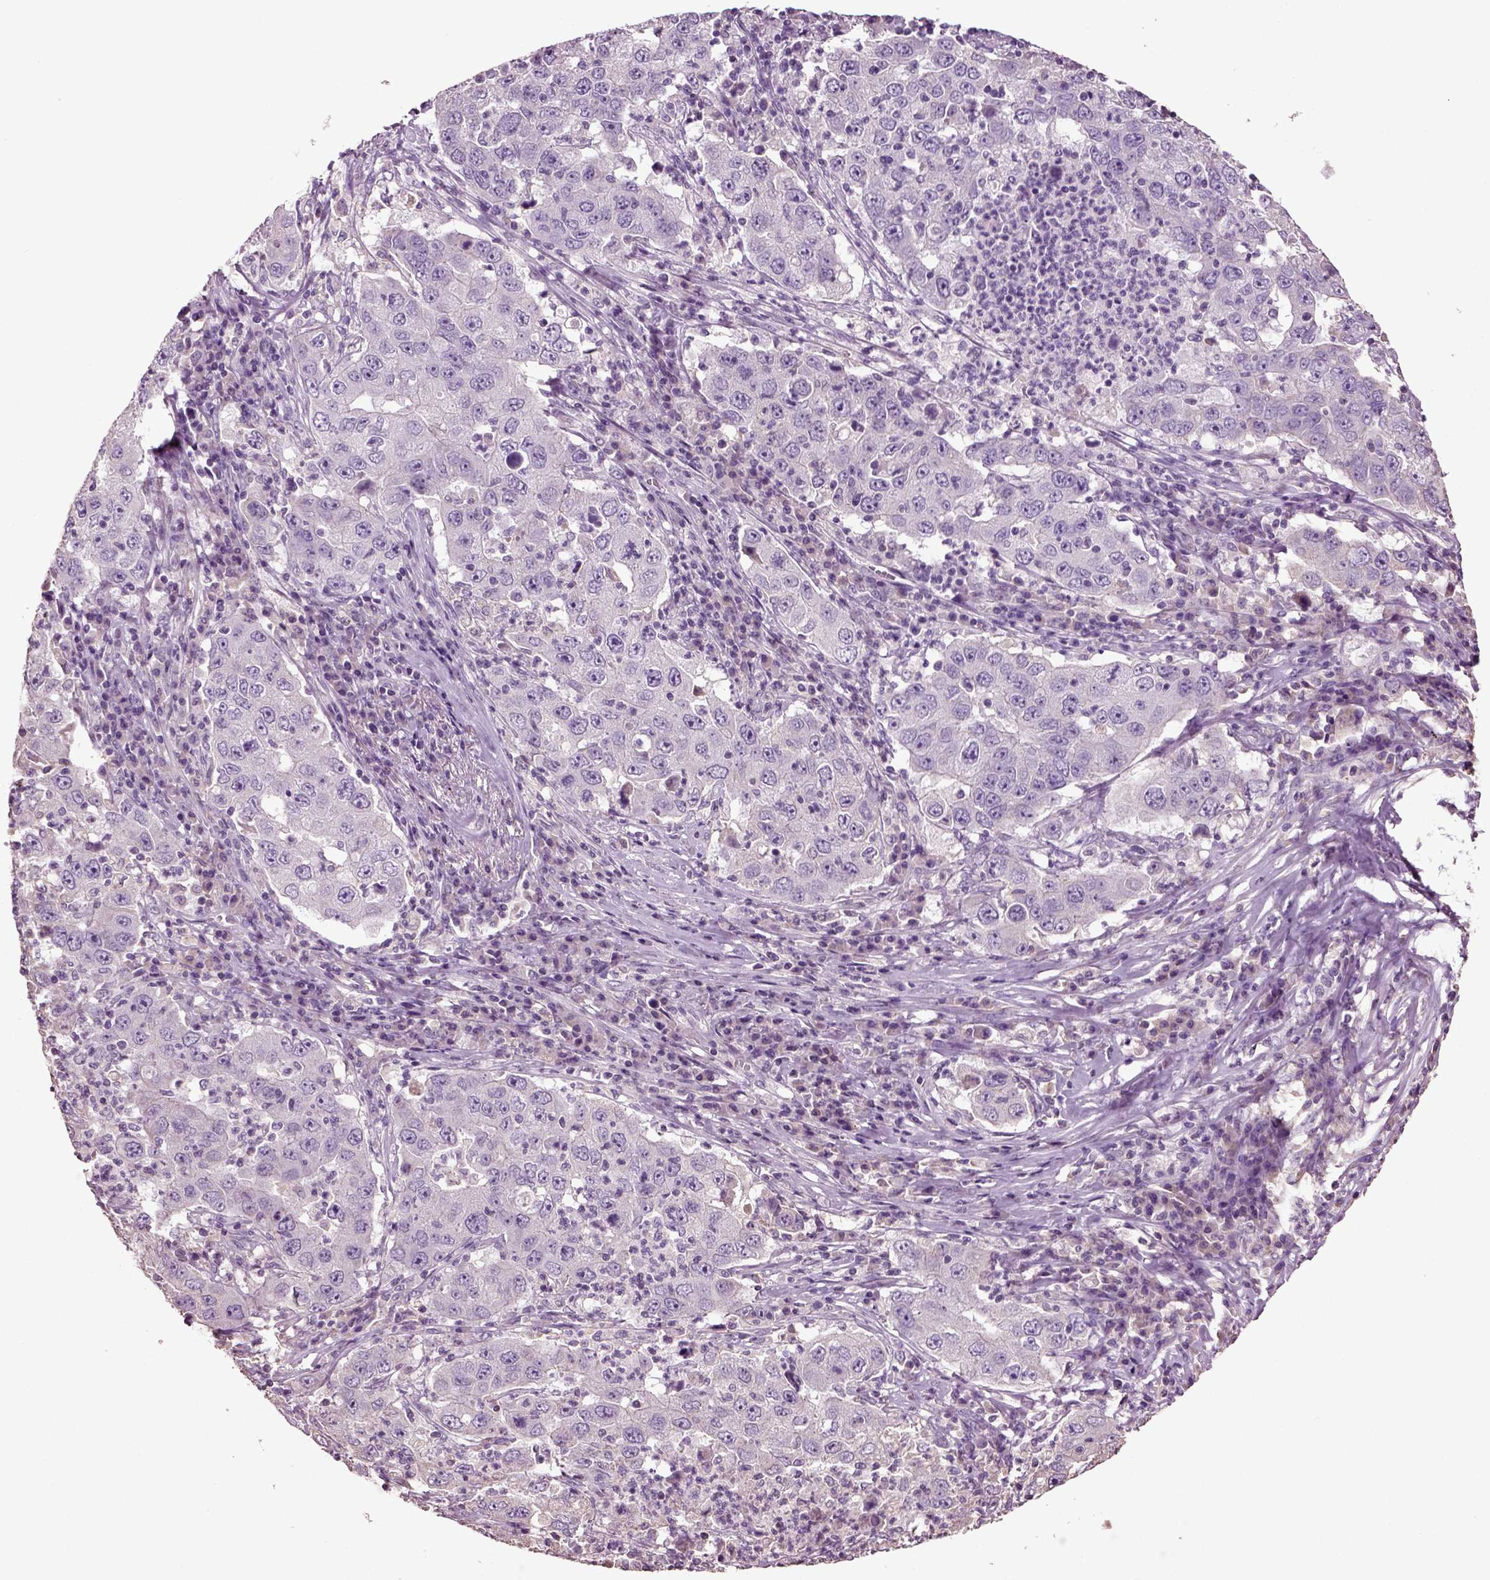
{"staining": {"intensity": "negative", "quantity": "none", "location": "none"}, "tissue": "lung cancer", "cell_type": "Tumor cells", "image_type": "cancer", "snomed": [{"axis": "morphology", "description": "Adenocarcinoma, NOS"}, {"axis": "topography", "description": "Lung"}], "caption": "Photomicrograph shows no significant protein staining in tumor cells of lung adenocarcinoma. (DAB (3,3'-diaminobenzidine) immunohistochemistry, high magnification).", "gene": "DEFB118", "patient": {"sex": "male", "age": 73}}